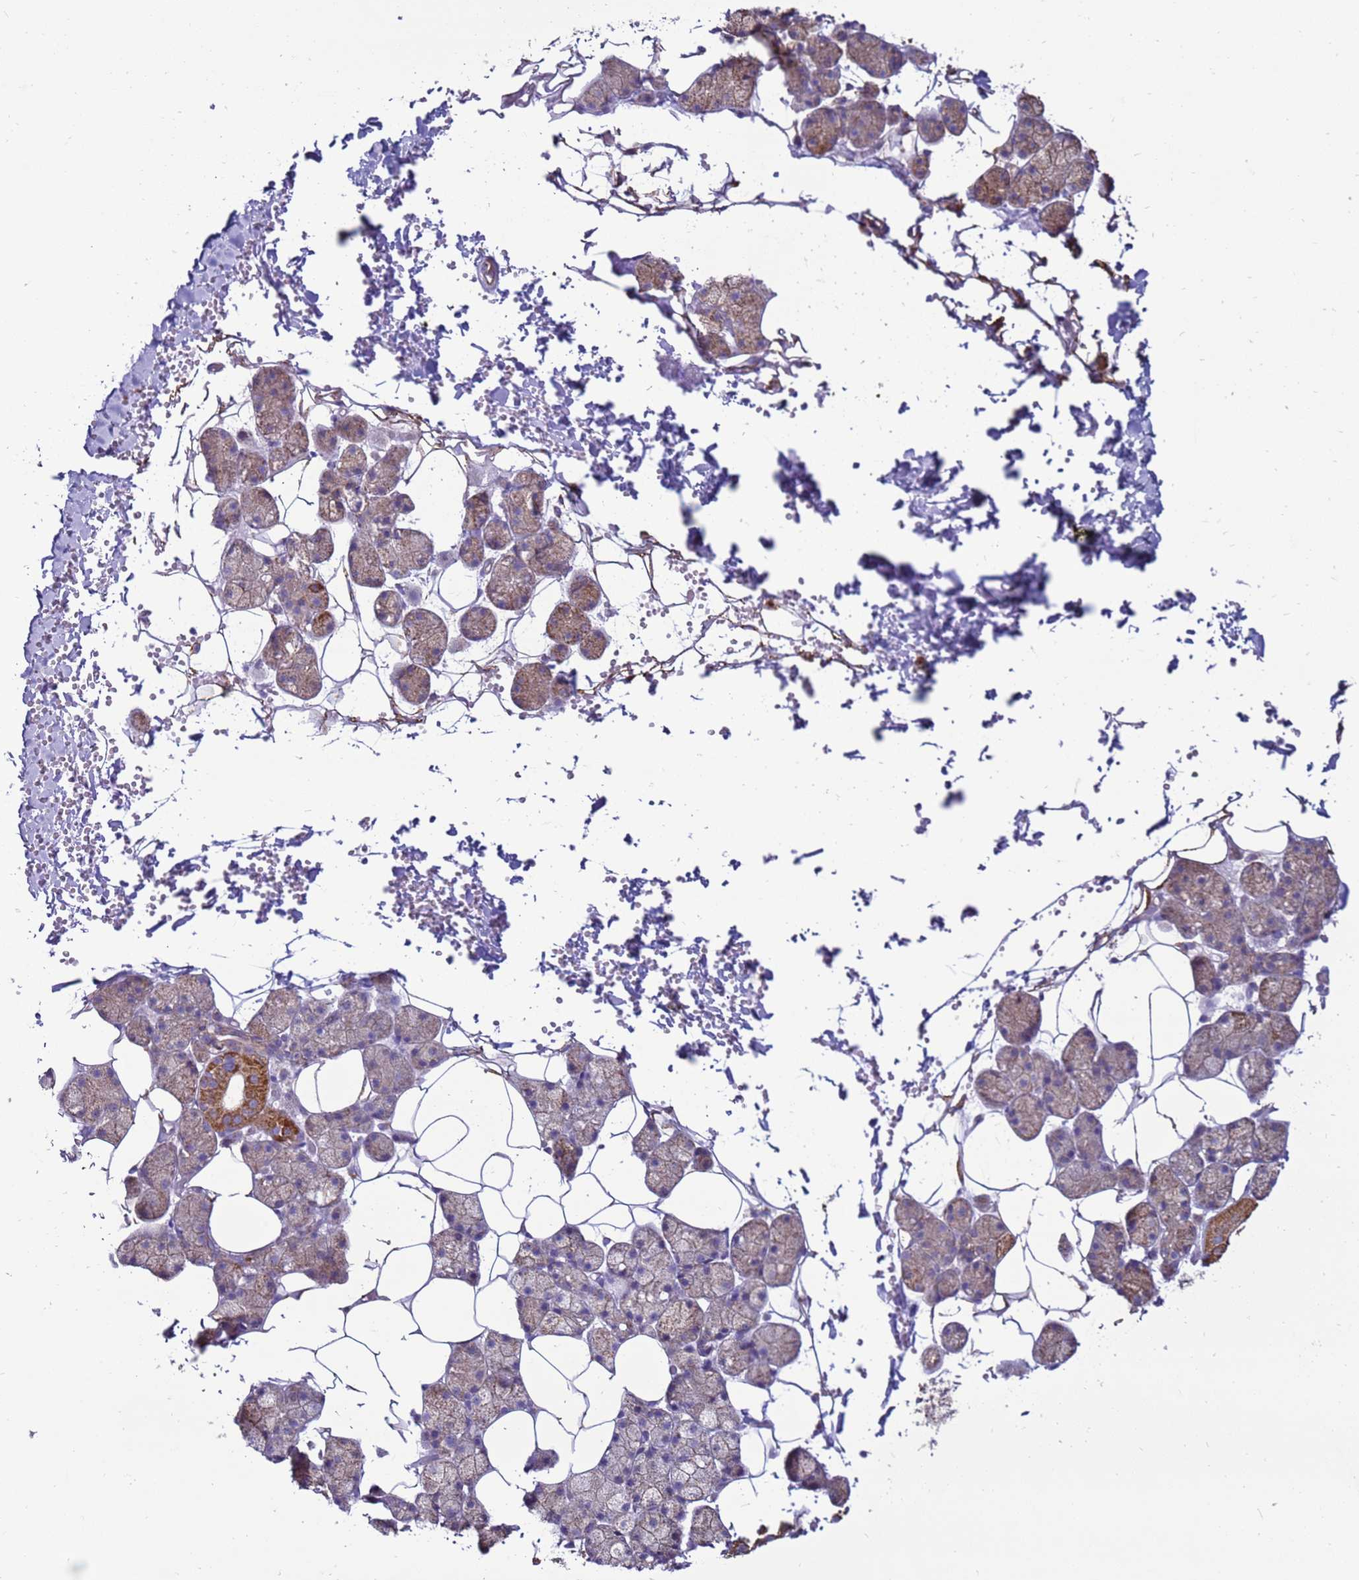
{"staining": {"intensity": "strong", "quantity": "<25%", "location": "cytoplasmic/membranous"}, "tissue": "salivary gland", "cell_type": "Glandular cells", "image_type": "normal", "snomed": [{"axis": "morphology", "description": "Normal tissue, NOS"}, {"axis": "topography", "description": "Salivary gland"}], "caption": "Protein expression analysis of benign salivary gland displays strong cytoplasmic/membranous positivity in approximately <25% of glandular cells.", "gene": "TRAPPC4", "patient": {"sex": "female", "age": 33}}